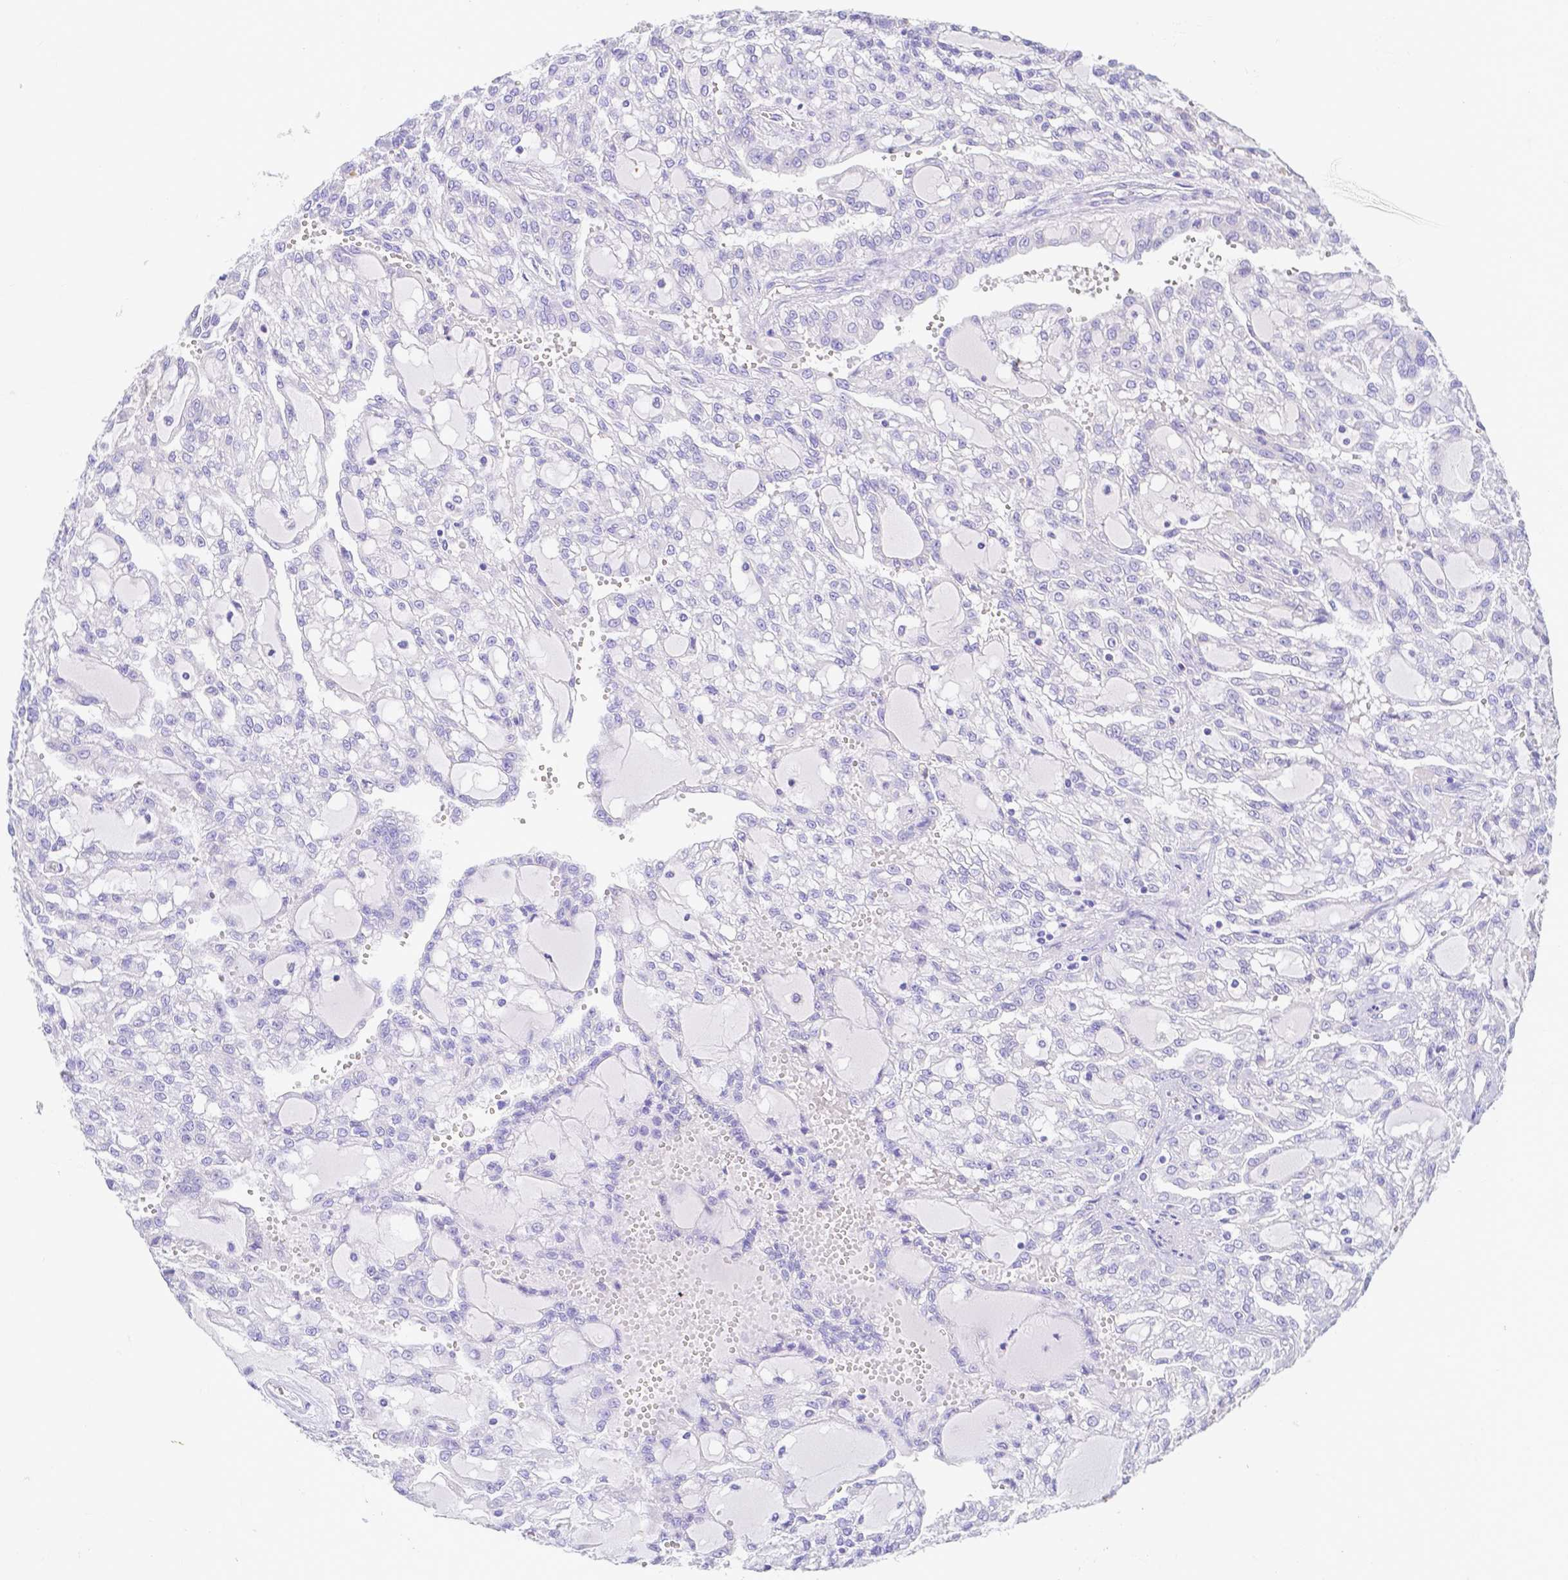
{"staining": {"intensity": "negative", "quantity": "none", "location": "none"}, "tissue": "renal cancer", "cell_type": "Tumor cells", "image_type": "cancer", "snomed": [{"axis": "morphology", "description": "Adenocarcinoma, NOS"}, {"axis": "topography", "description": "Kidney"}], "caption": "Immunohistochemical staining of human renal cancer shows no significant positivity in tumor cells. (Brightfield microscopy of DAB (3,3'-diaminobenzidine) IHC at high magnification).", "gene": "ZG16B", "patient": {"sex": "male", "age": 63}}